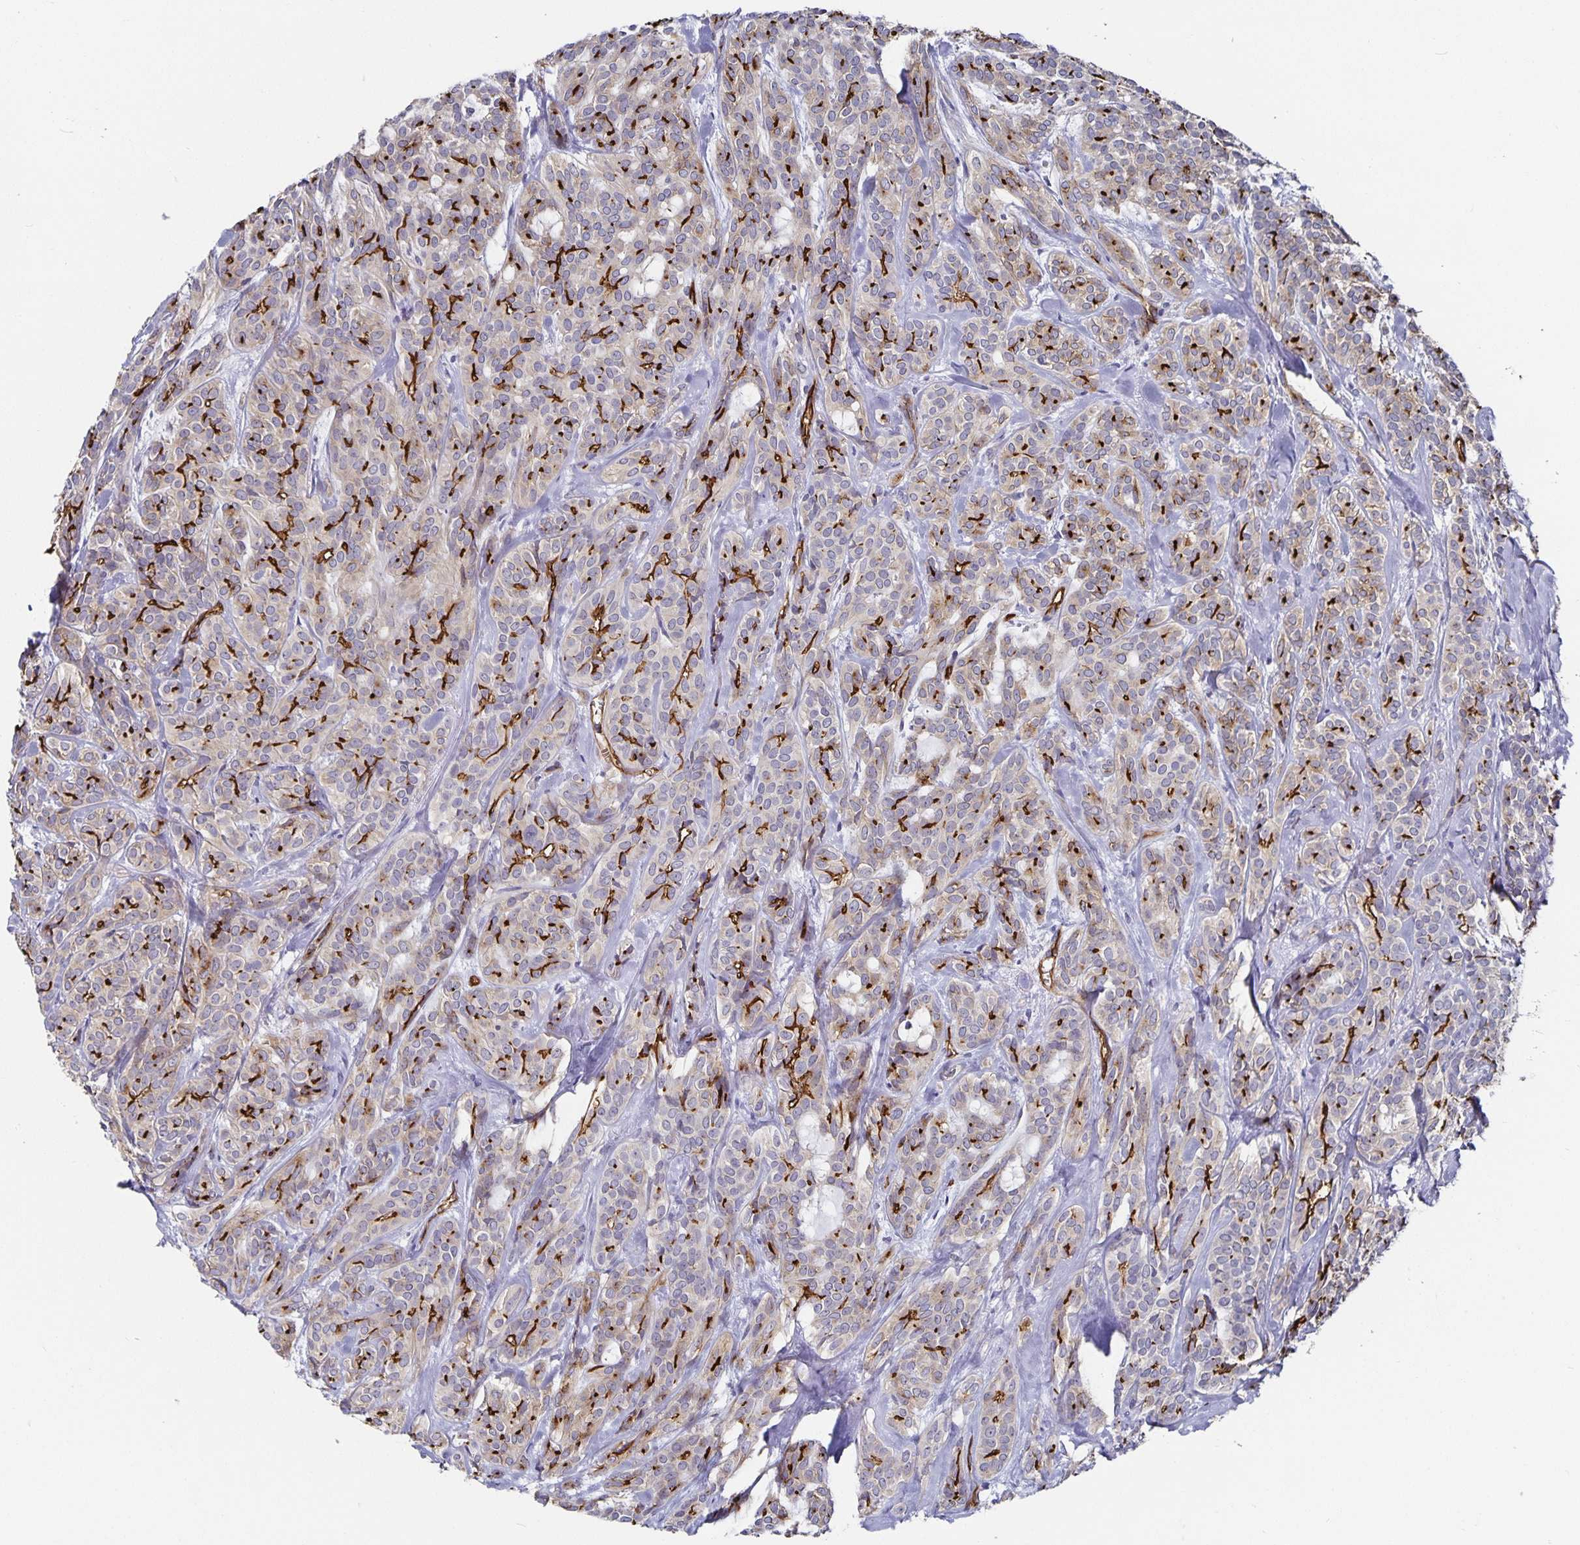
{"staining": {"intensity": "strong", "quantity": "25%-75%", "location": "cytoplasmic/membranous"}, "tissue": "head and neck cancer", "cell_type": "Tumor cells", "image_type": "cancer", "snomed": [{"axis": "morphology", "description": "Adenocarcinoma, NOS"}, {"axis": "topography", "description": "Head-Neck"}], "caption": "High-power microscopy captured an immunohistochemistry (IHC) image of head and neck cancer (adenocarcinoma), revealing strong cytoplasmic/membranous expression in approximately 25%-75% of tumor cells.", "gene": "PODXL", "patient": {"sex": "female", "age": 57}}